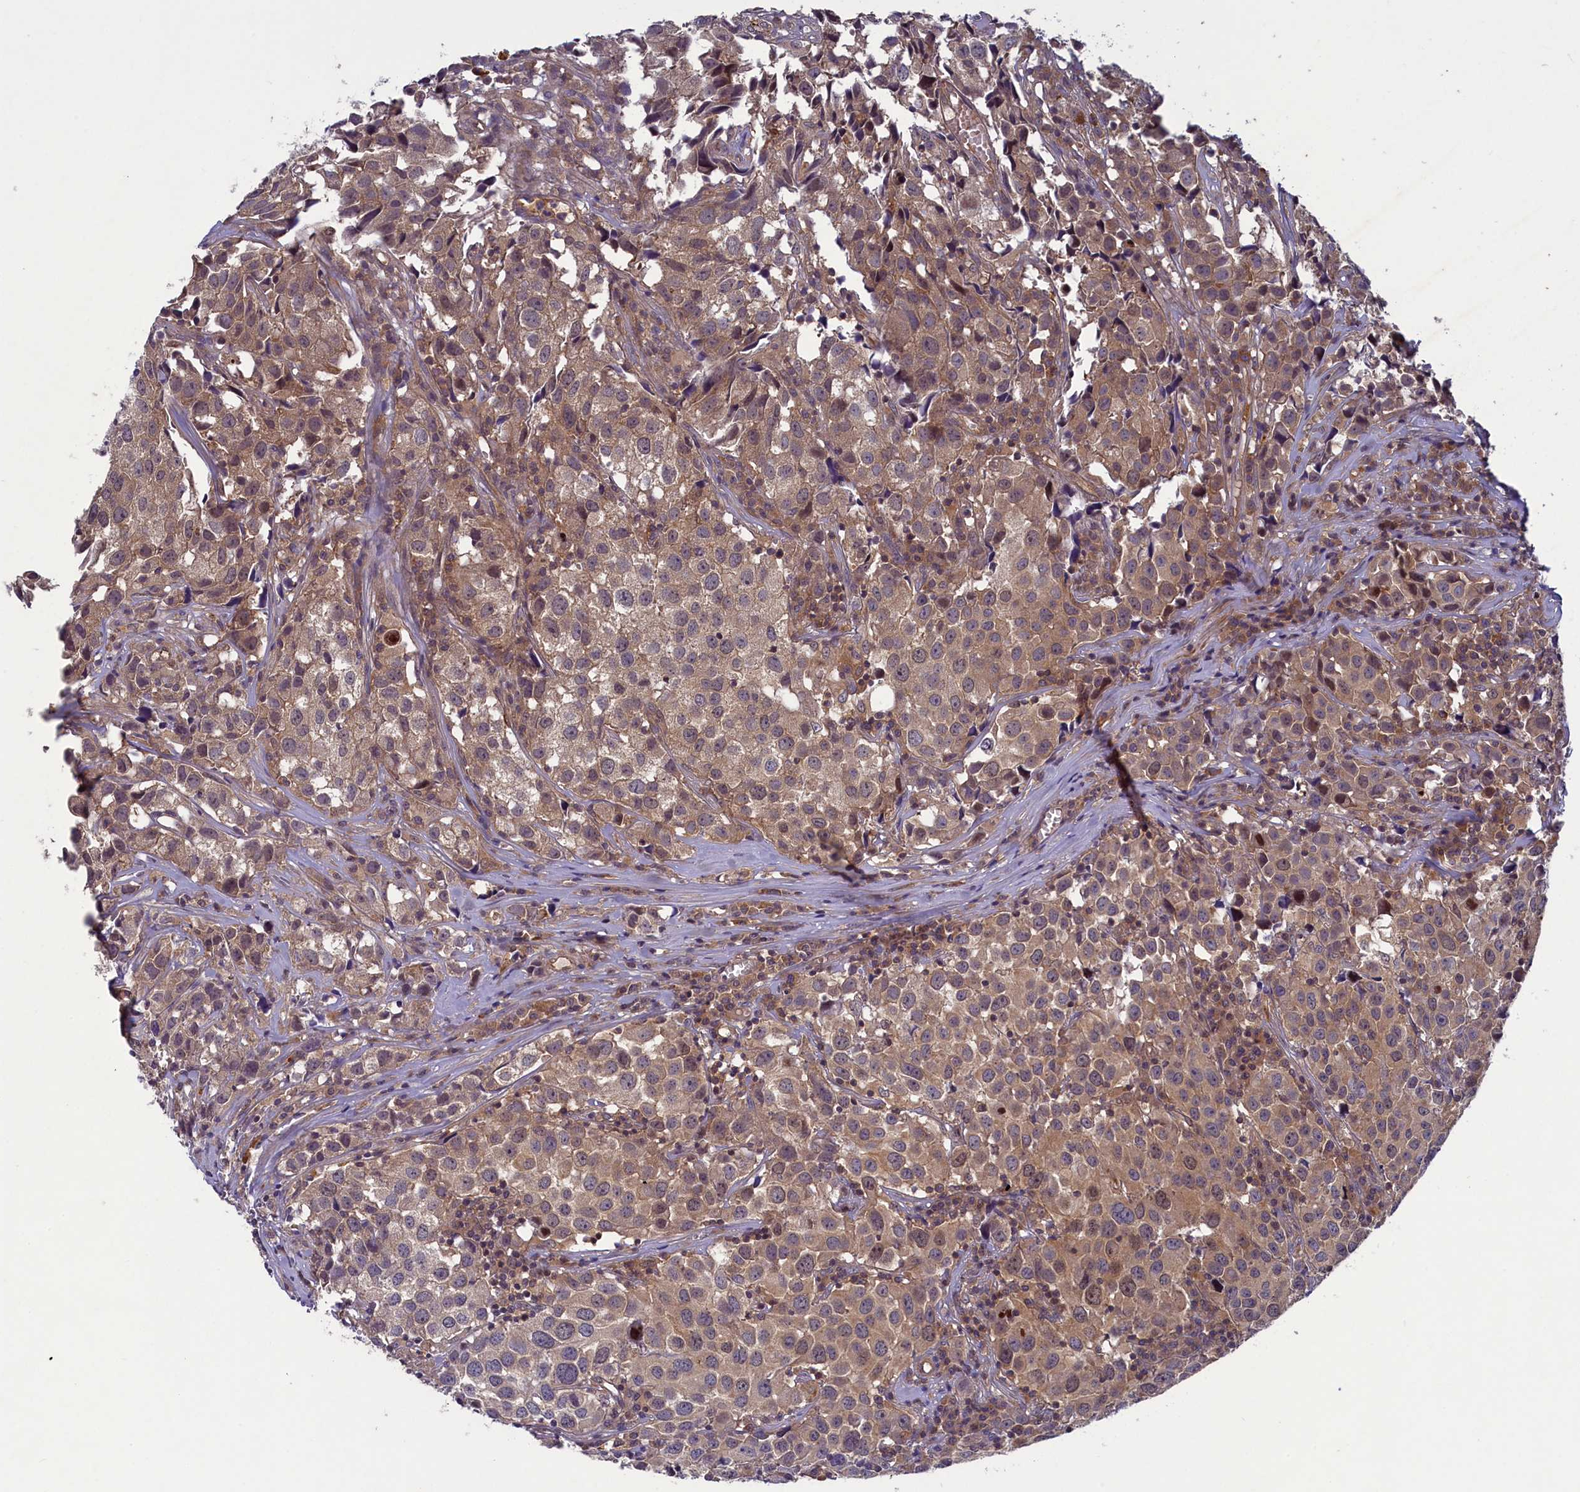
{"staining": {"intensity": "moderate", "quantity": ">75%", "location": "cytoplasmic/membranous"}, "tissue": "urothelial cancer", "cell_type": "Tumor cells", "image_type": "cancer", "snomed": [{"axis": "morphology", "description": "Urothelial carcinoma, High grade"}, {"axis": "topography", "description": "Urinary bladder"}], "caption": "Urothelial cancer tissue reveals moderate cytoplasmic/membranous staining in about >75% of tumor cells Nuclei are stained in blue.", "gene": "NUBP1", "patient": {"sex": "female", "age": 75}}